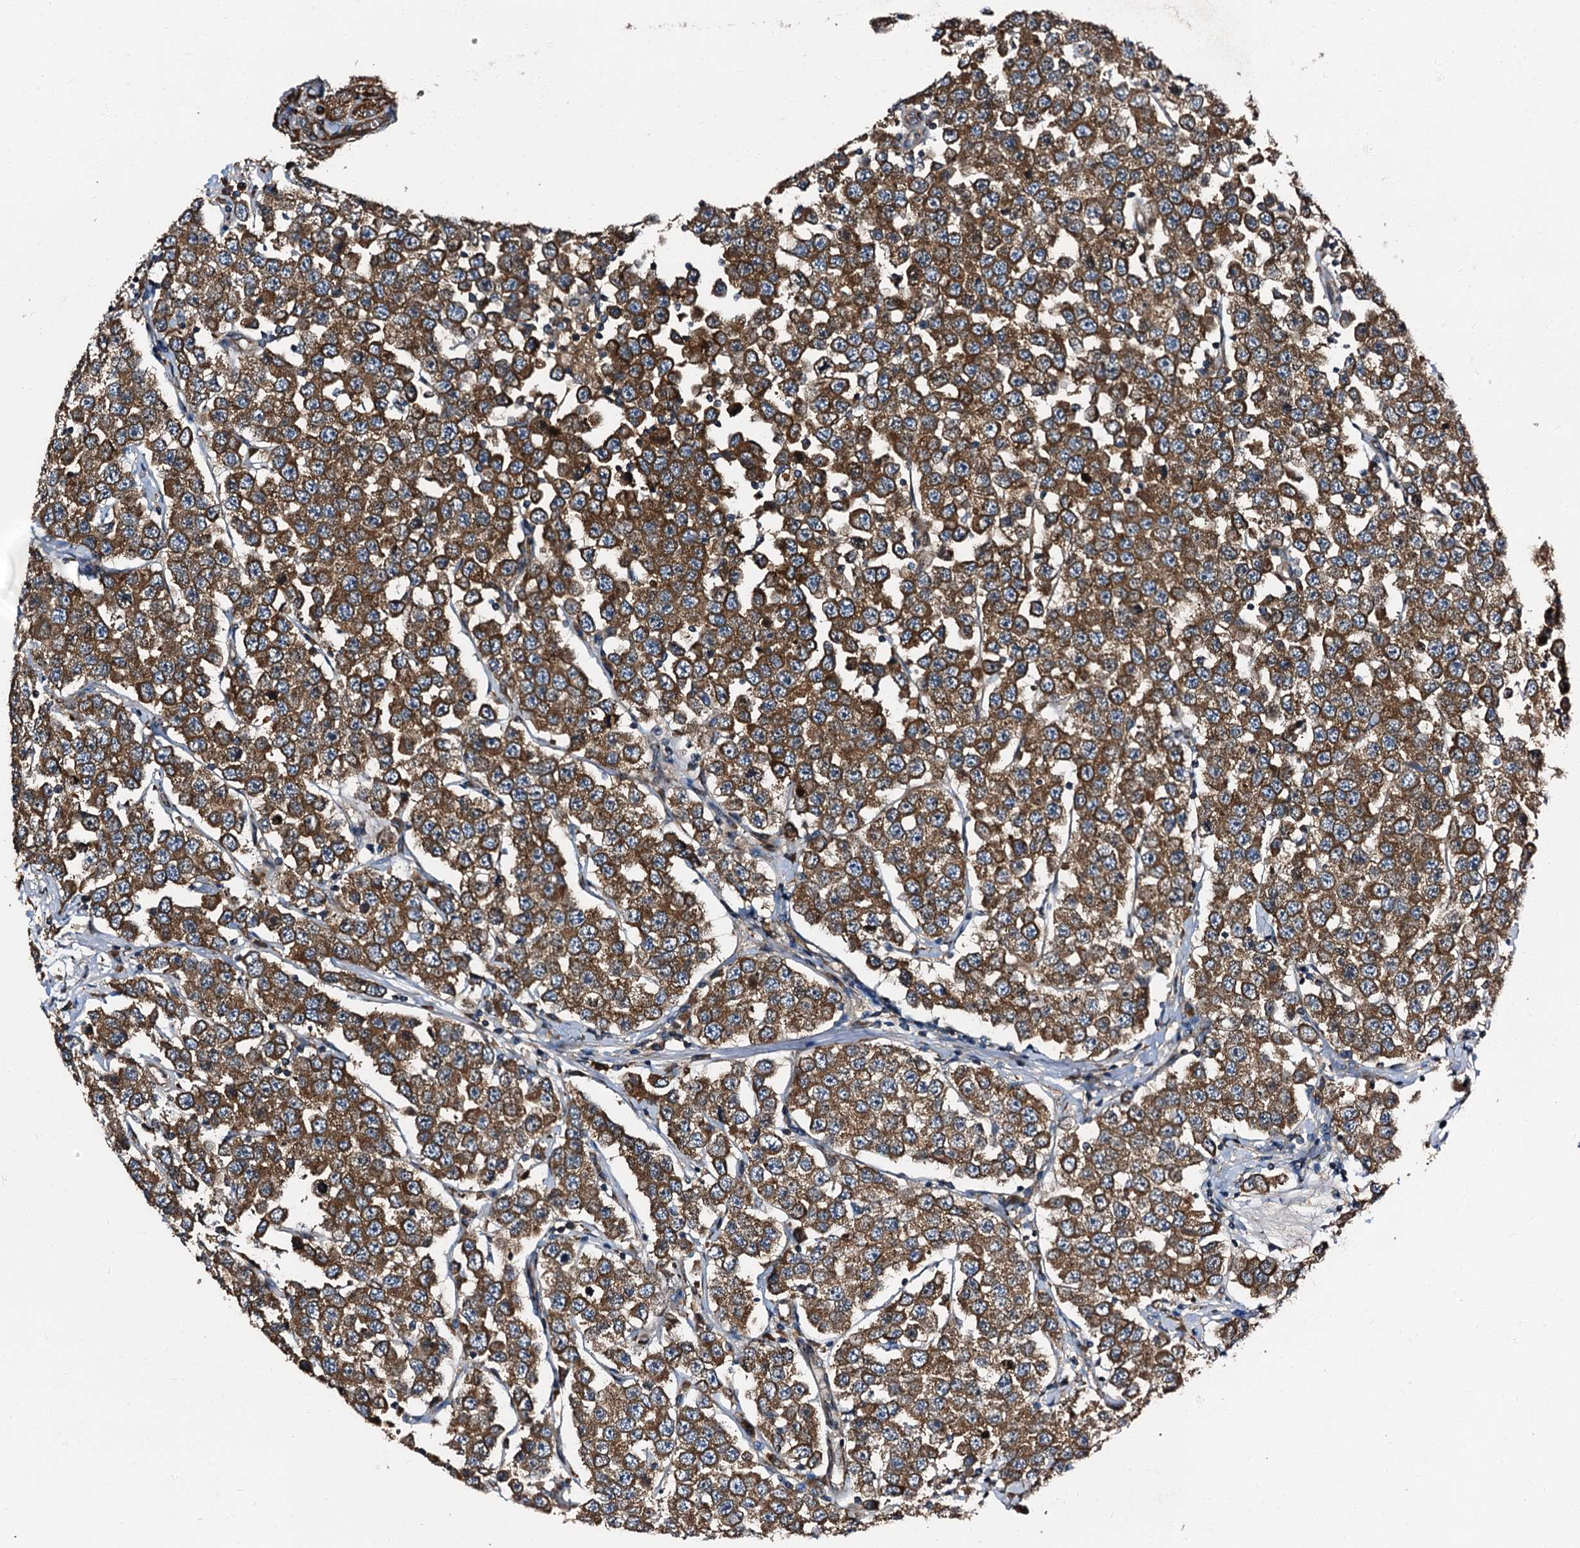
{"staining": {"intensity": "strong", "quantity": ">75%", "location": "cytoplasmic/membranous"}, "tissue": "testis cancer", "cell_type": "Tumor cells", "image_type": "cancer", "snomed": [{"axis": "morphology", "description": "Seminoma, NOS"}, {"axis": "topography", "description": "Testis"}], "caption": "Protein staining of testis cancer tissue reveals strong cytoplasmic/membranous expression in about >75% of tumor cells.", "gene": "PEX5", "patient": {"sex": "male", "age": 28}}